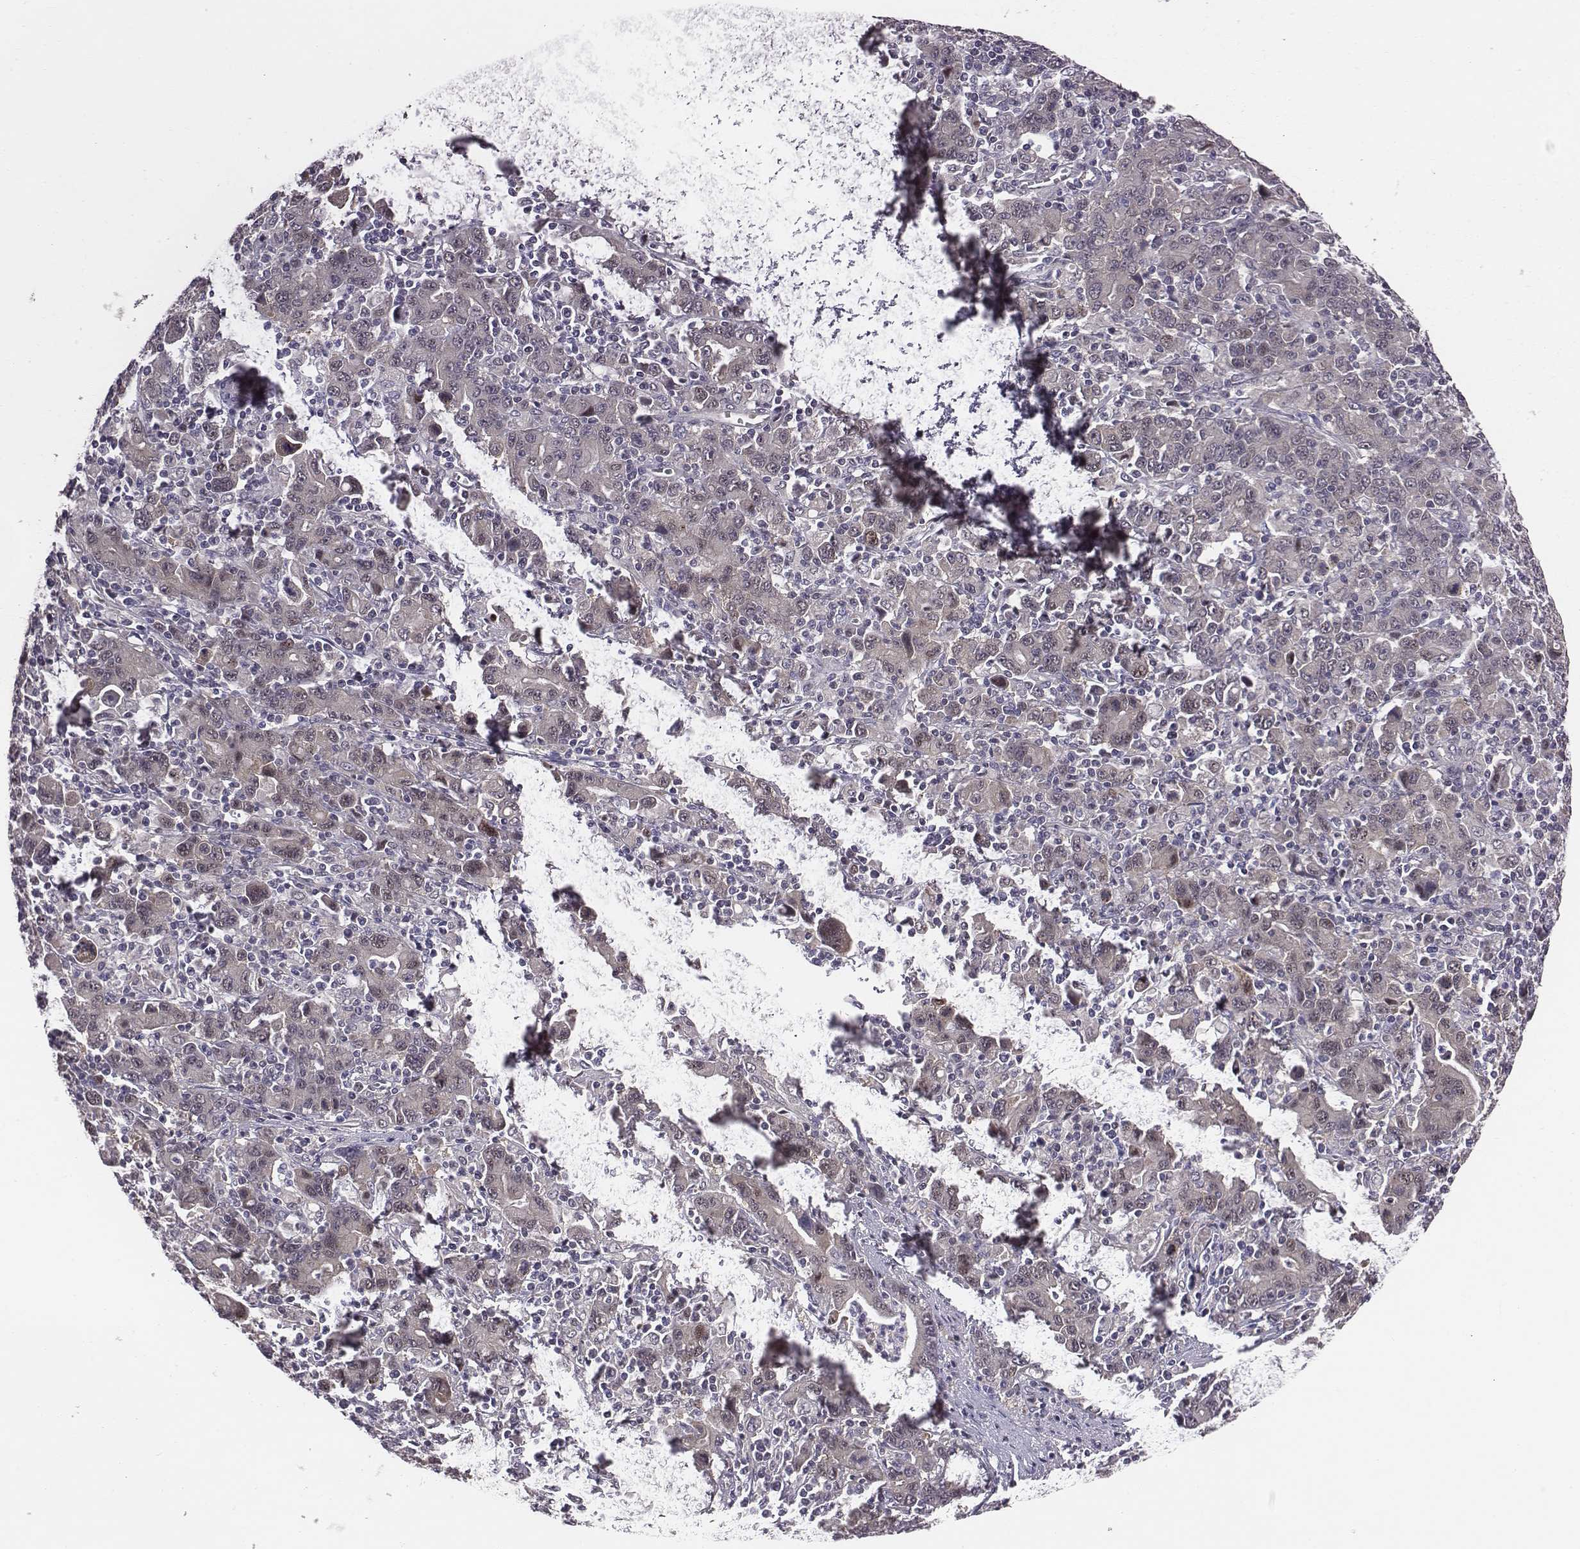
{"staining": {"intensity": "negative", "quantity": "none", "location": "none"}, "tissue": "stomach cancer", "cell_type": "Tumor cells", "image_type": "cancer", "snomed": [{"axis": "morphology", "description": "Adenocarcinoma, NOS"}, {"axis": "topography", "description": "Stomach, upper"}], "caption": "A photomicrograph of human stomach cancer (adenocarcinoma) is negative for staining in tumor cells. (DAB (3,3'-diaminobenzidine) IHC with hematoxylin counter stain).", "gene": "SMURF2", "patient": {"sex": "male", "age": 69}}